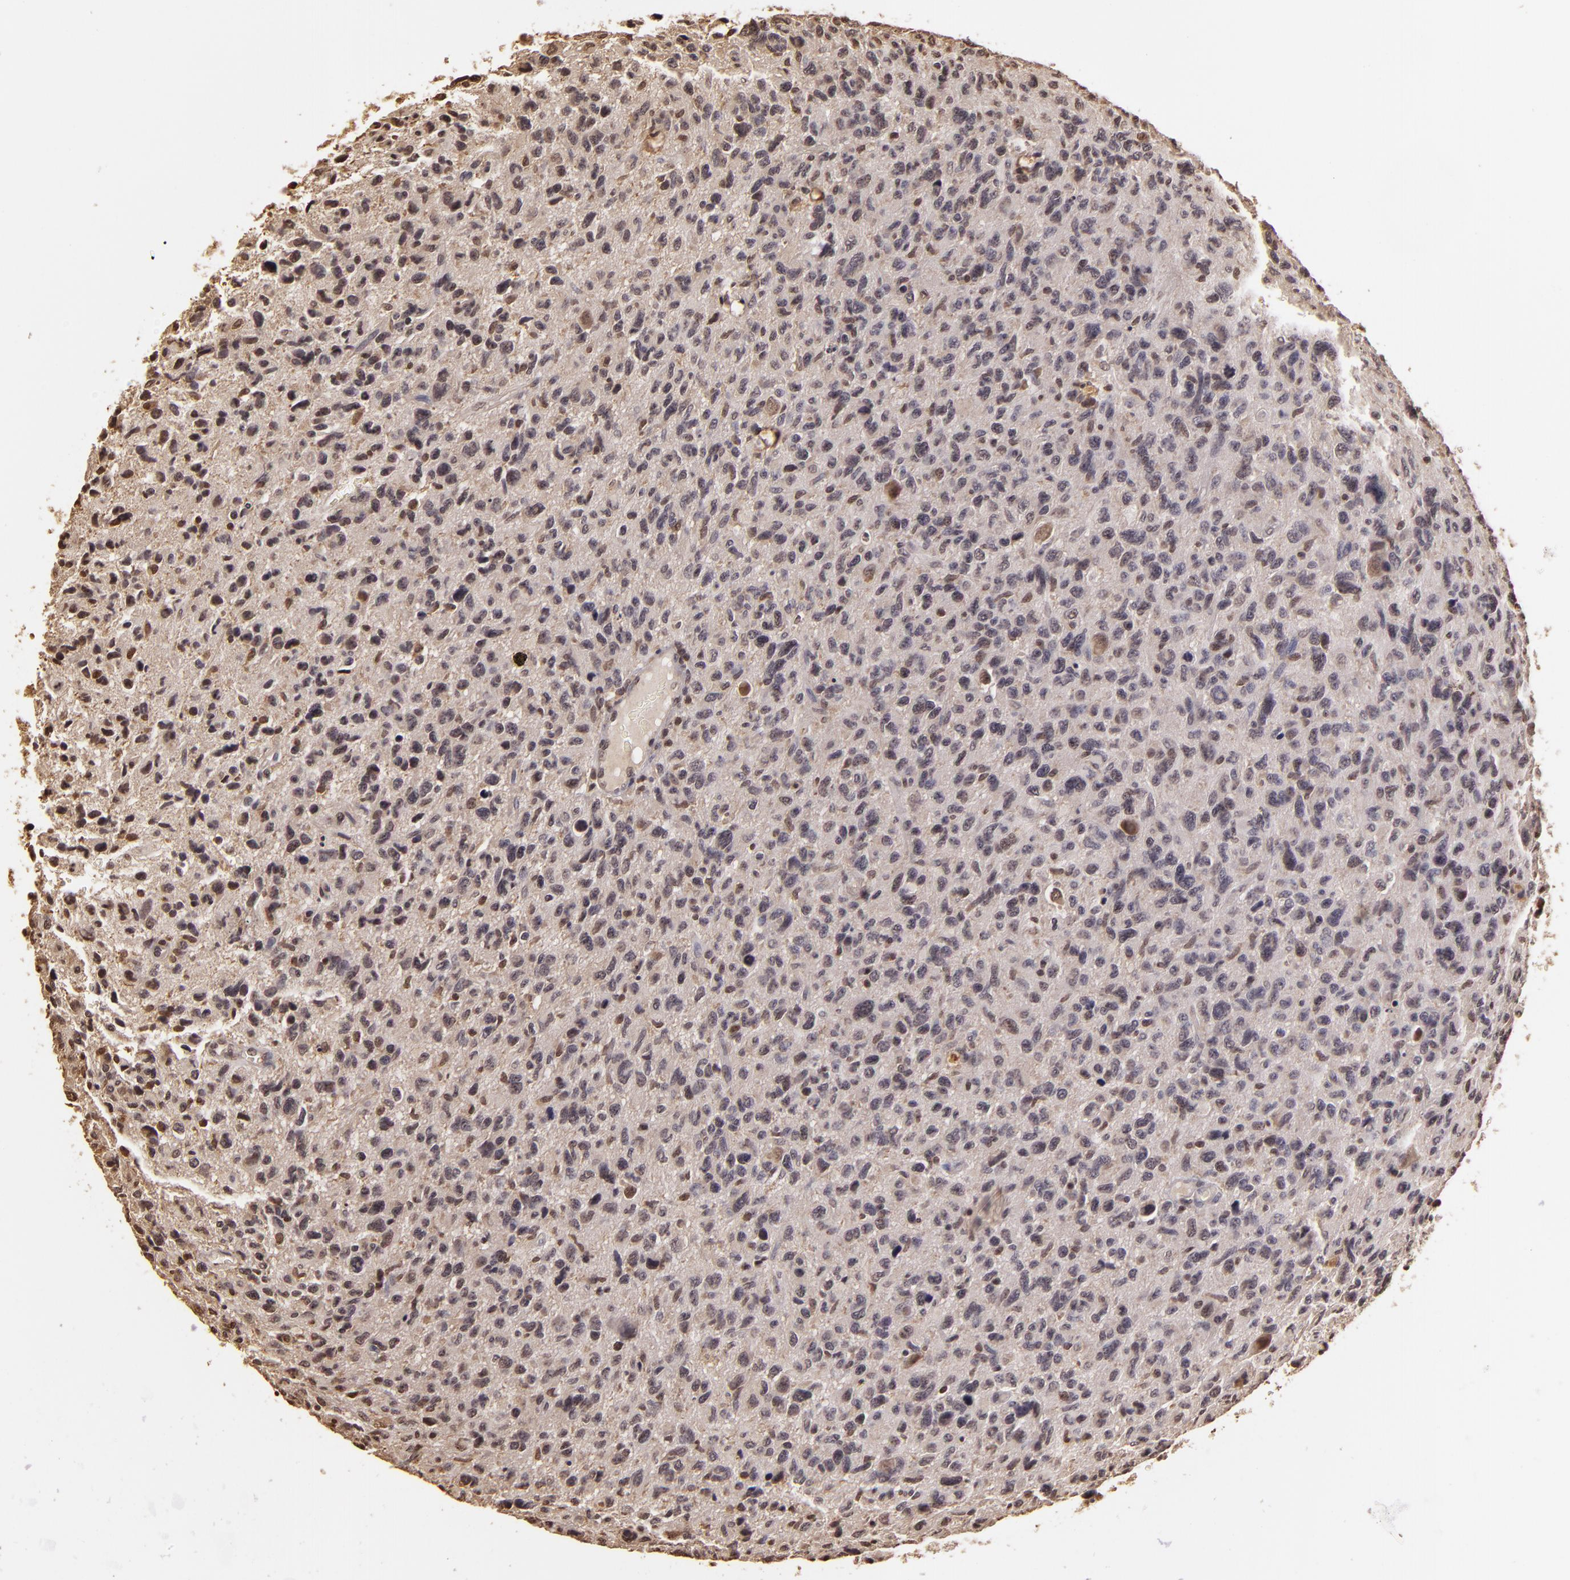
{"staining": {"intensity": "weak", "quantity": "<25%", "location": "nuclear"}, "tissue": "glioma", "cell_type": "Tumor cells", "image_type": "cancer", "snomed": [{"axis": "morphology", "description": "Glioma, malignant, High grade"}, {"axis": "topography", "description": "Brain"}], "caption": "Immunohistochemical staining of human glioma reveals no significant positivity in tumor cells.", "gene": "ARPC2", "patient": {"sex": "female", "age": 60}}